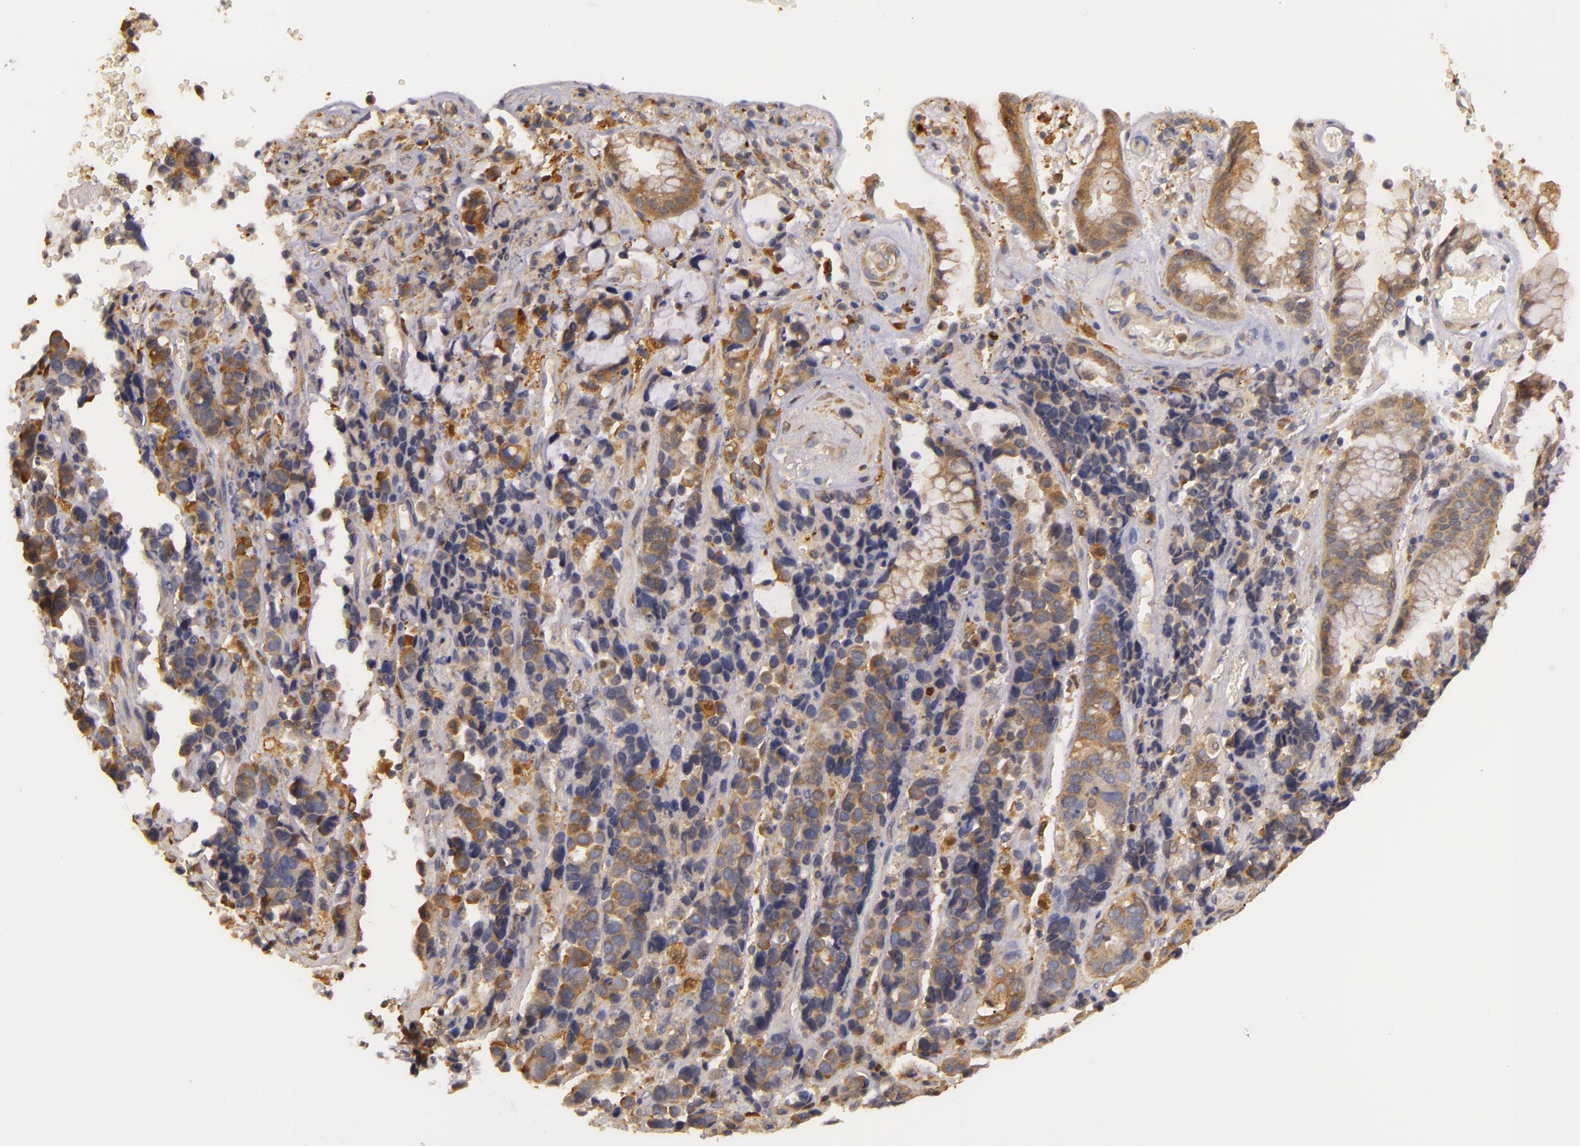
{"staining": {"intensity": "moderate", "quantity": ">75%", "location": "cytoplasmic/membranous"}, "tissue": "stomach cancer", "cell_type": "Tumor cells", "image_type": "cancer", "snomed": [{"axis": "morphology", "description": "Adenocarcinoma, NOS"}, {"axis": "topography", "description": "Stomach, upper"}], "caption": "Immunohistochemistry staining of stomach cancer, which reveals medium levels of moderate cytoplasmic/membranous expression in approximately >75% of tumor cells indicating moderate cytoplasmic/membranous protein expression. The staining was performed using DAB (3,3'-diaminobenzidine) (brown) for protein detection and nuclei were counterstained in hematoxylin (blue).", "gene": "TOM1", "patient": {"sex": "male", "age": 71}}